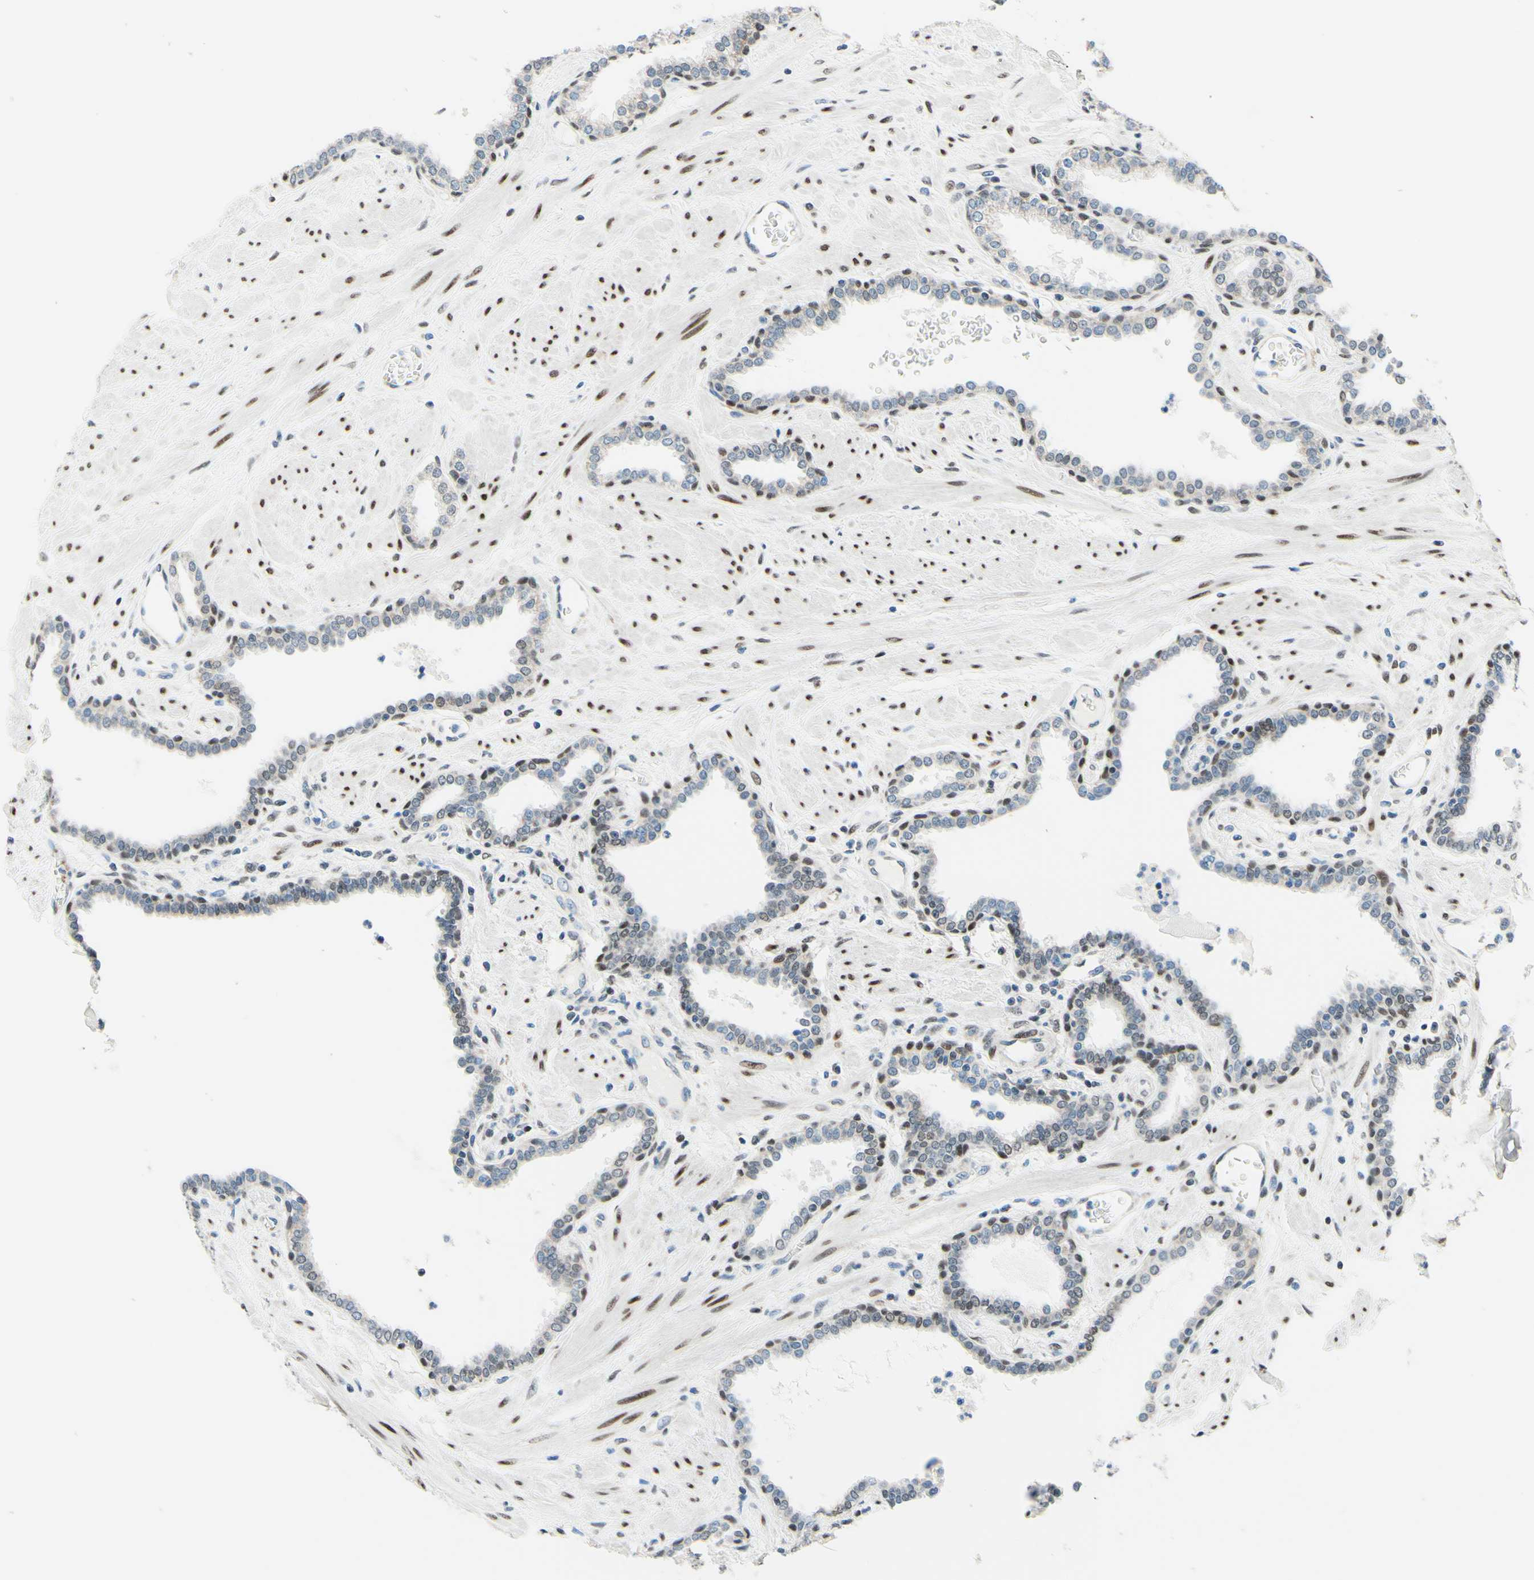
{"staining": {"intensity": "weak", "quantity": "25%-75%", "location": "cytoplasmic/membranous,nuclear"}, "tissue": "prostate", "cell_type": "Glandular cells", "image_type": "normal", "snomed": [{"axis": "morphology", "description": "Normal tissue, NOS"}, {"axis": "topography", "description": "Prostate"}], "caption": "A high-resolution image shows IHC staining of benign prostate, which reveals weak cytoplasmic/membranous,nuclear positivity in about 25%-75% of glandular cells.", "gene": "CBX7", "patient": {"sex": "male", "age": 51}}